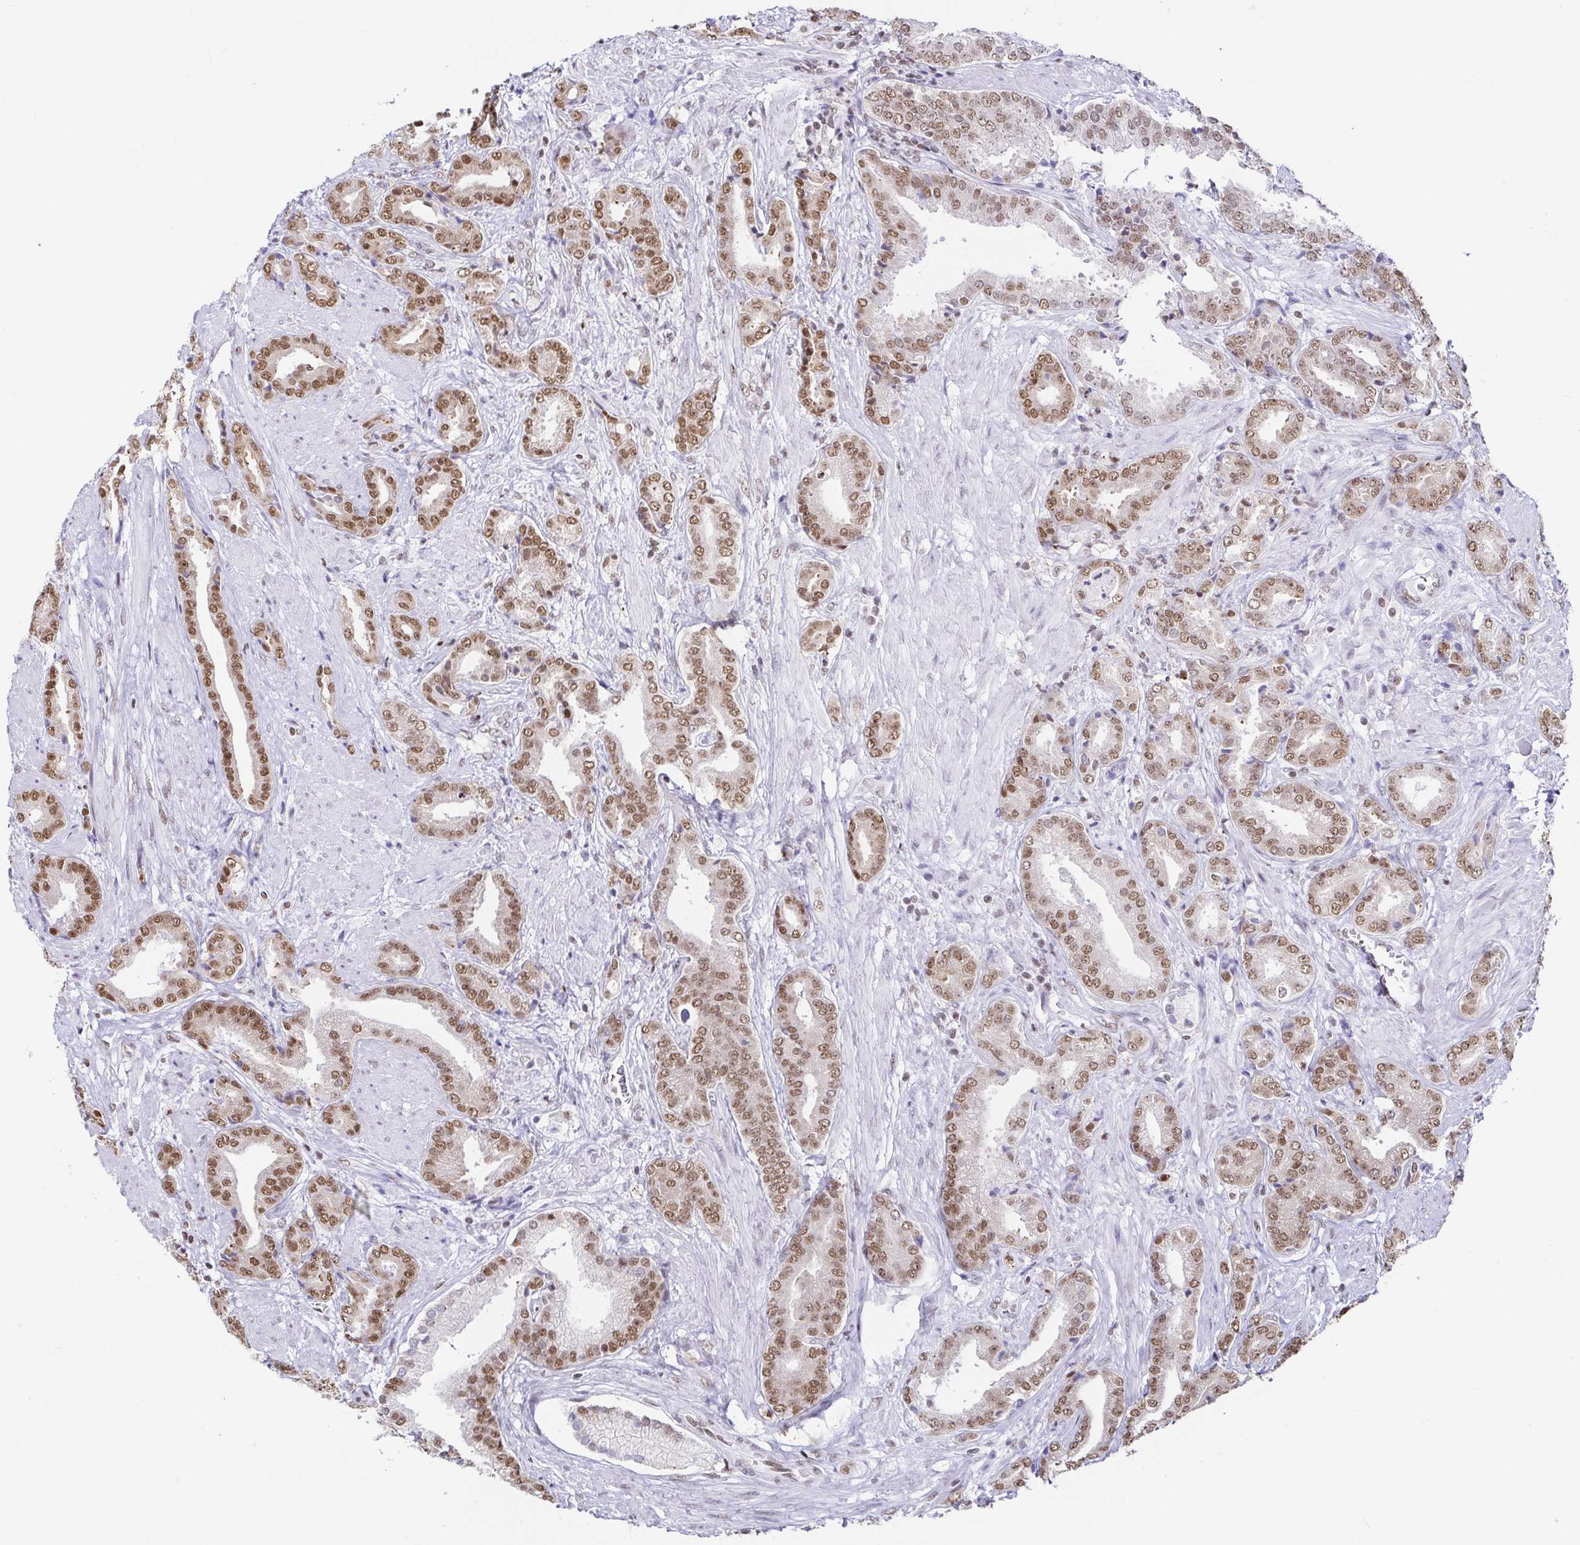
{"staining": {"intensity": "moderate", "quantity": ">75%", "location": "nuclear"}, "tissue": "prostate cancer", "cell_type": "Tumor cells", "image_type": "cancer", "snomed": [{"axis": "morphology", "description": "Adenocarcinoma, High grade"}, {"axis": "topography", "description": "Prostate"}], "caption": "Immunohistochemistry staining of prostate cancer, which shows medium levels of moderate nuclear staining in approximately >75% of tumor cells indicating moderate nuclear protein staining. The staining was performed using DAB (3,3'-diaminobenzidine) (brown) for protein detection and nuclei were counterstained in hematoxylin (blue).", "gene": "EWSR1", "patient": {"sex": "male", "age": 56}}